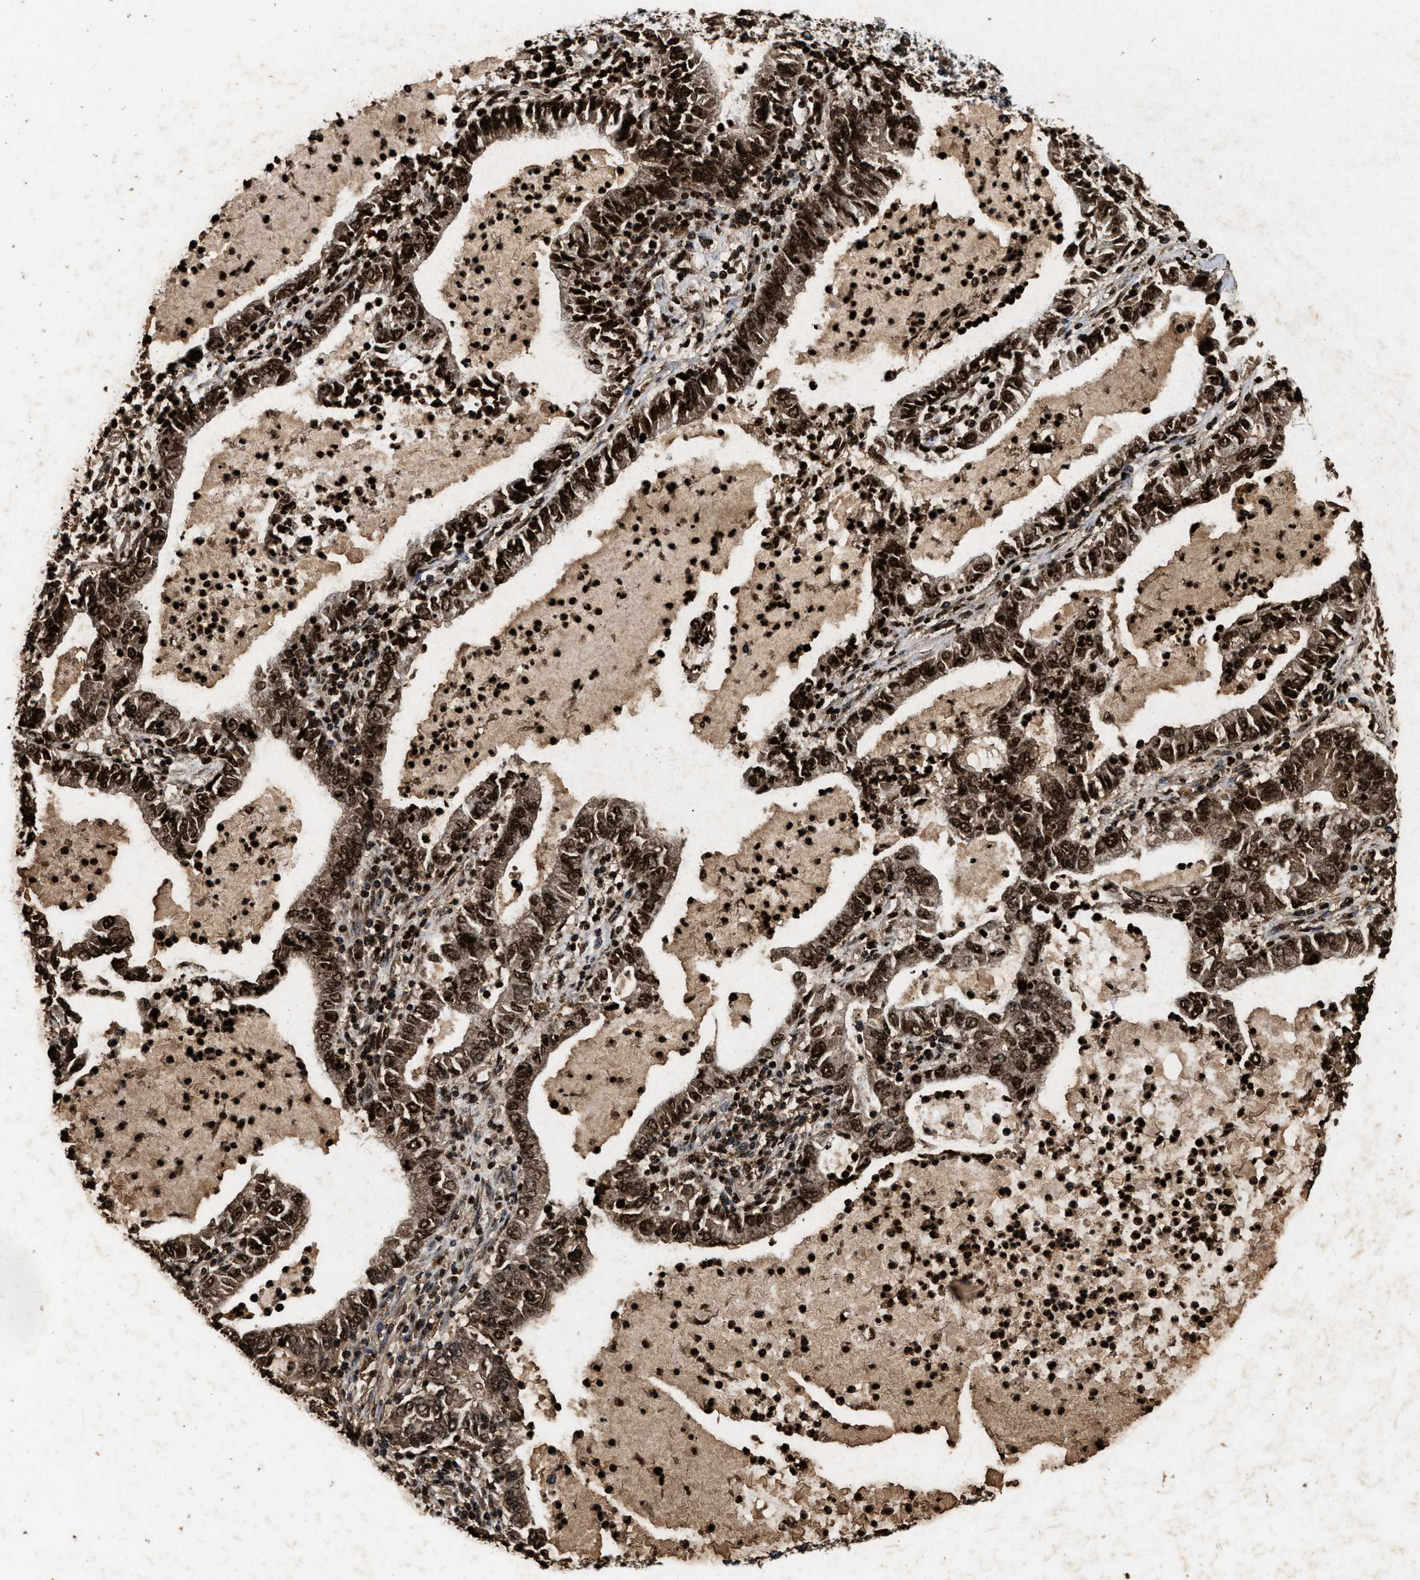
{"staining": {"intensity": "strong", "quantity": ">75%", "location": "cytoplasmic/membranous,nuclear"}, "tissue": "lung cancer", "cell_type": "Tumor cells", "image_type": "cancer", "snomed": [{"axis": "morphology", "description": "Adenocarcinoma, NOS"}, {"axis": "topography", "description": "Lung"}], "caption": "This is an image of IHC staining of adenocarcinoma (lung), which shows strong expression in the cytoplasmic/membranous and nuclear of tumor cells.", "gene": "ACOX1", "patient": {"sex": "female", "age": 51}}